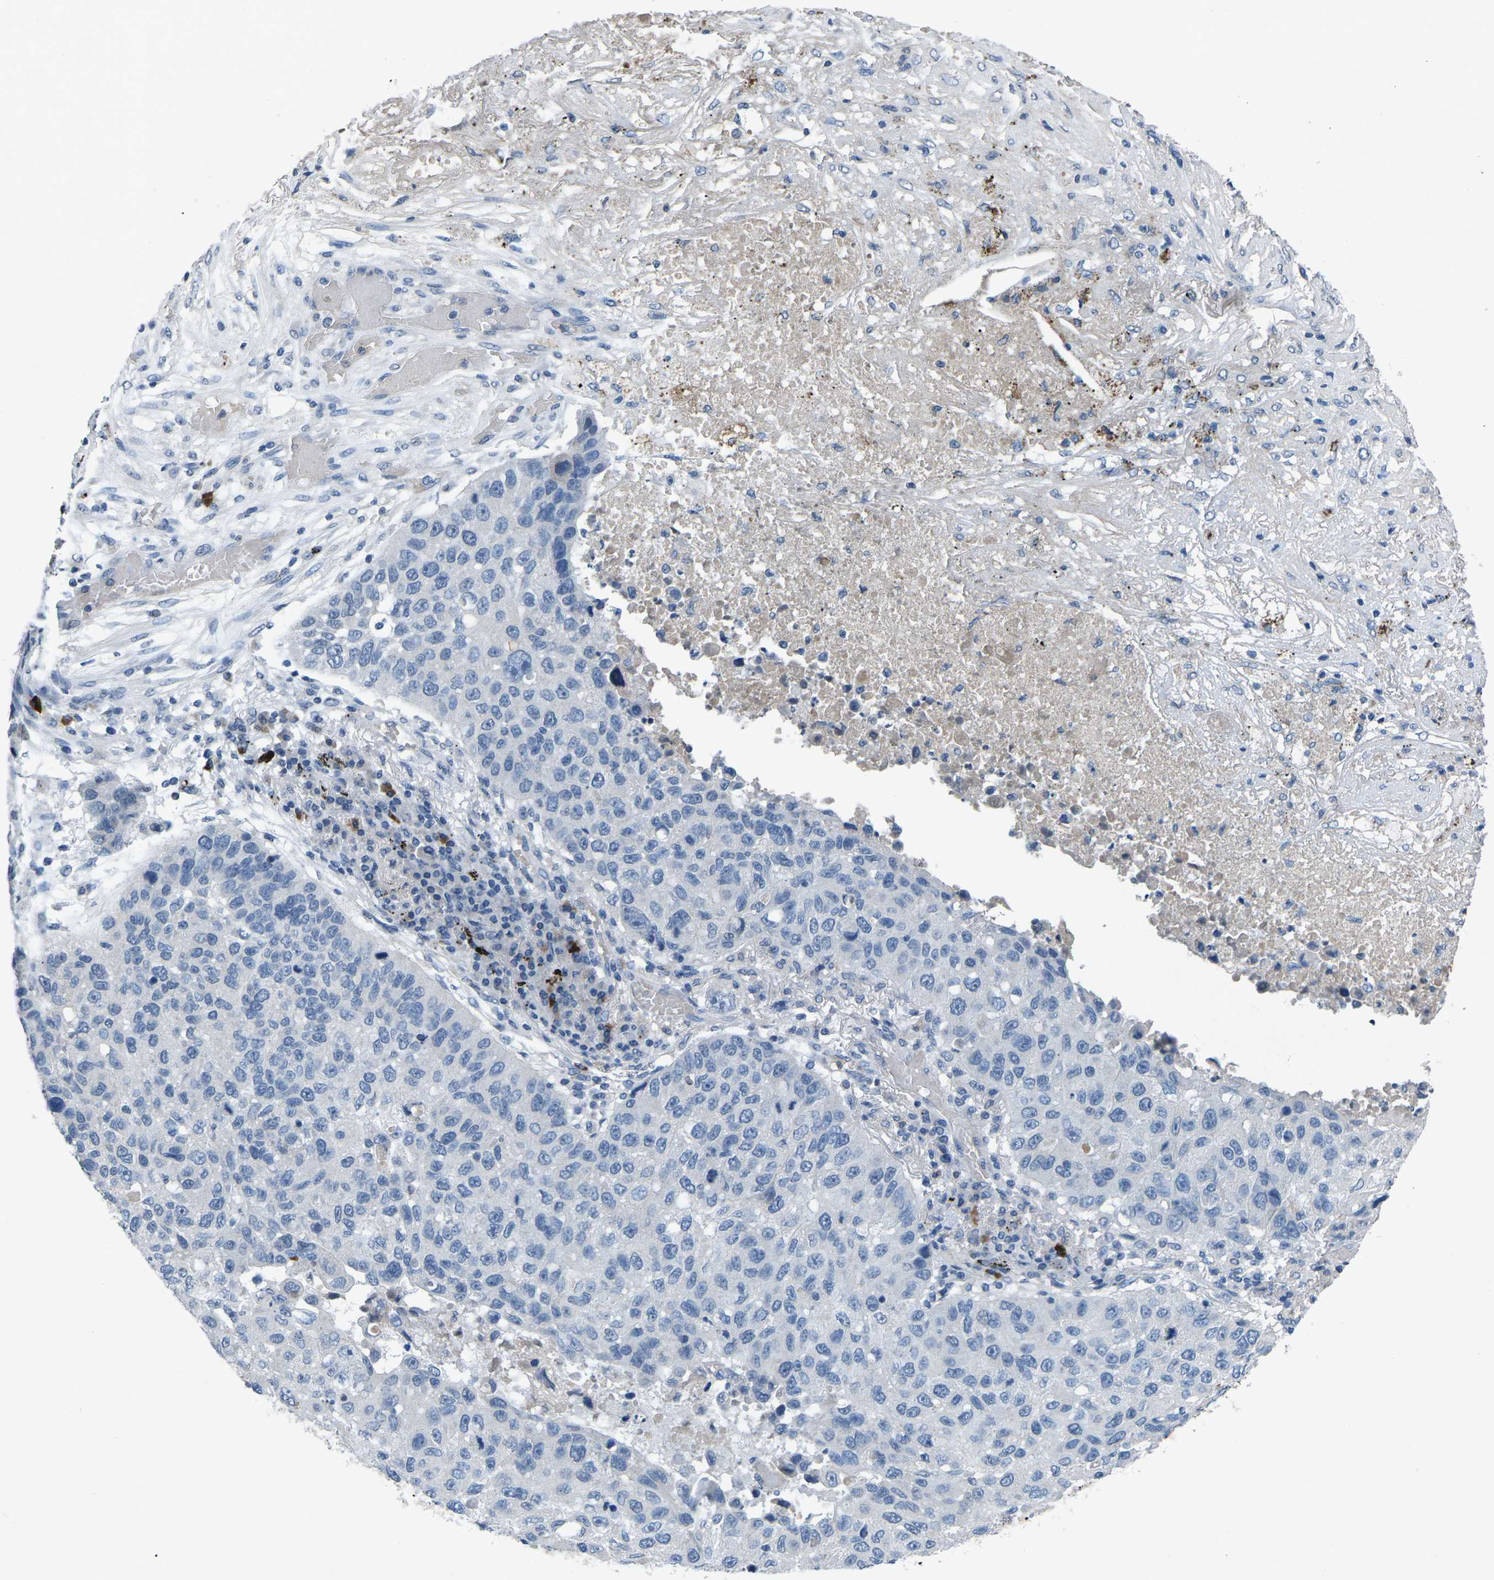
{"staining": {"intensity": "negative", "quantity": "none", "location": "none"}, "tissue": "lung cancer", "cell_type": "Tumor cells", "image_type": "cancer", "snomed": [{"axis": "morphology", "description": "Squamous cell carcinoma, NOS"}, {"axis": "topography", "description": "Lung"}], "caption": "The histopathology image demonstrates no staining of tumor cells in lung cancer (squamous cell carcinoma).", "gene": "PLG", "patient": {"sex": "male", "age": 57}}